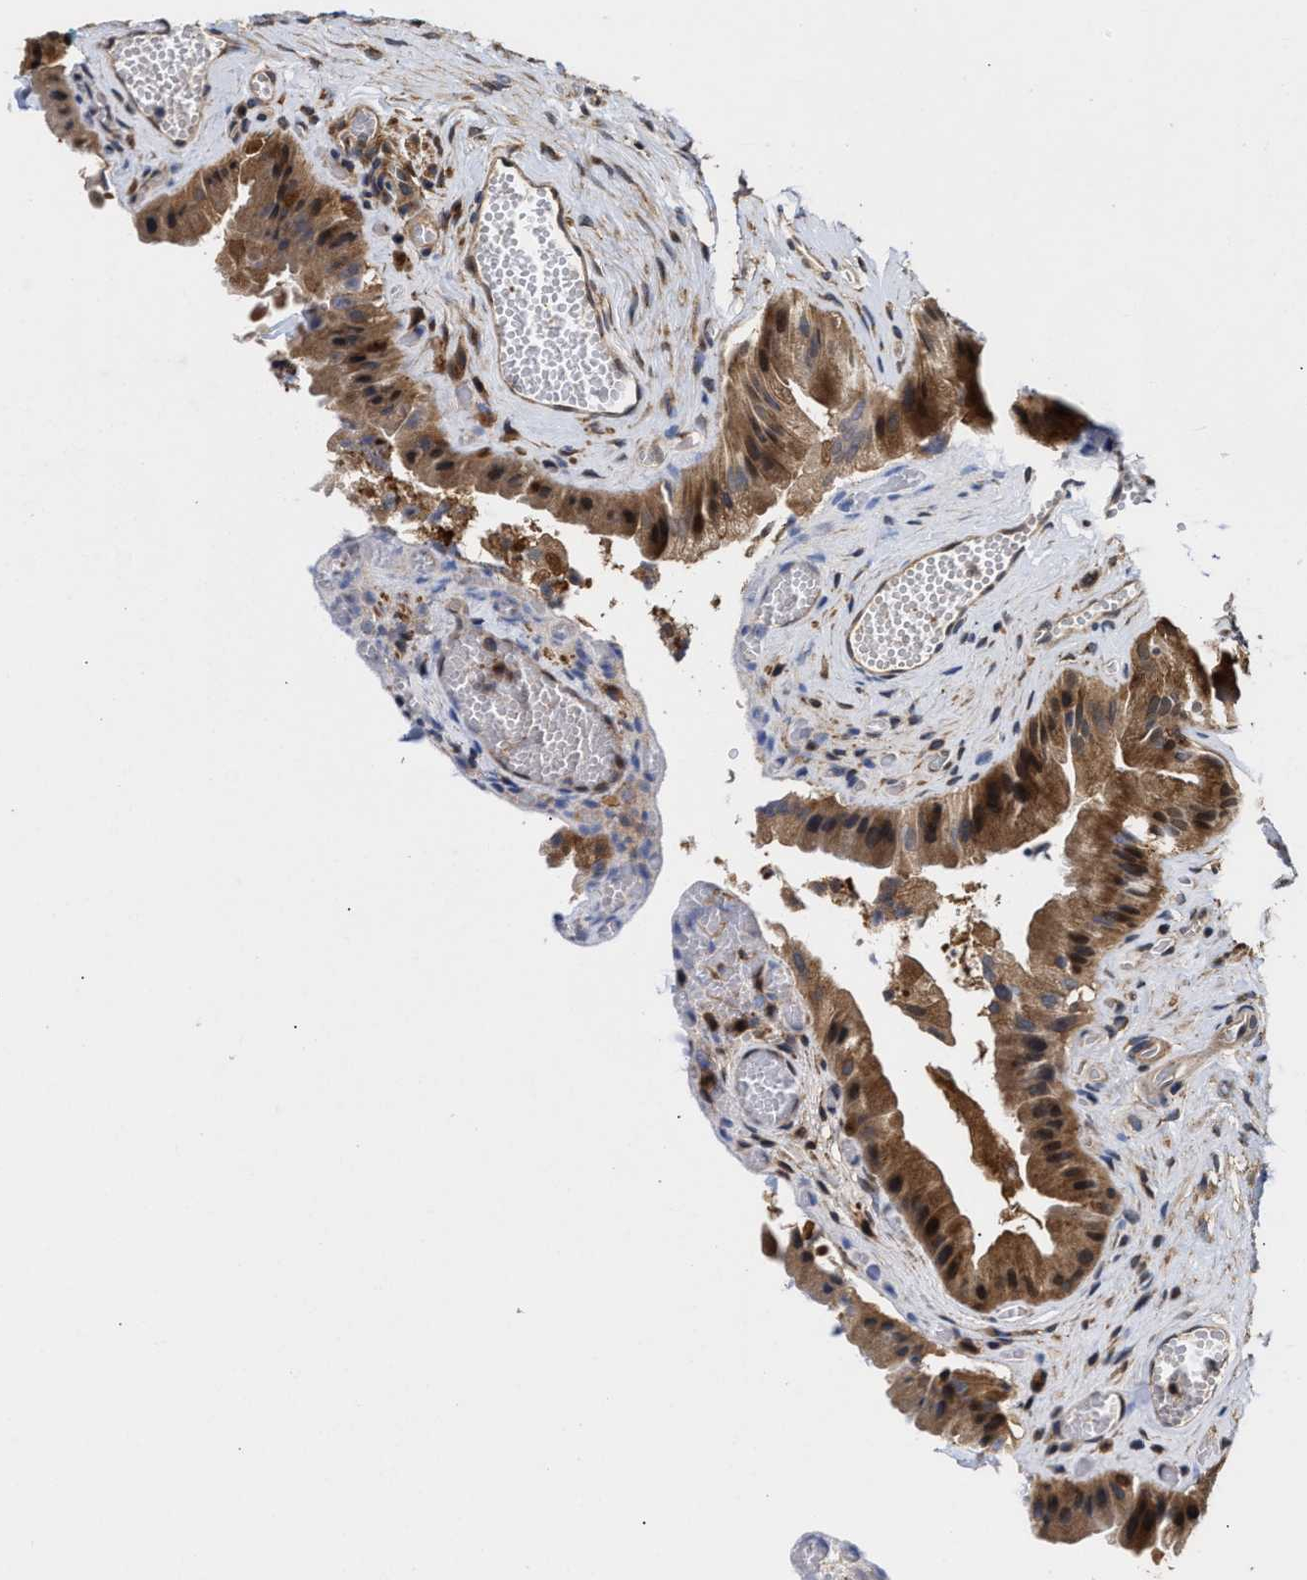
{"staining": {"intensity": "strong", "quantity": ">75%", "location": "cytoplasmic/membranous"}, "tissue": "gallbladder", "cell_type": "Glandular cells", "image_type": "normal", "snomed": [{"axis": "morphology", "description": "Normal tissue, NOS"}, {"axis": "topography", "description": "Gallbladder"}], "caption": "Glandular cells reveal high levels of strong cytoplasmic/membranous positivity in about >75% of cells in benign human gallbladder. The staining was performed using DAB (3,3'-diaminobenzidine), with brown indicating positive protein expression. Nuclei are stained blue with hematoxylin.", "gene": "CLIP2", "patient": {"sex": "male", "age": 49}}